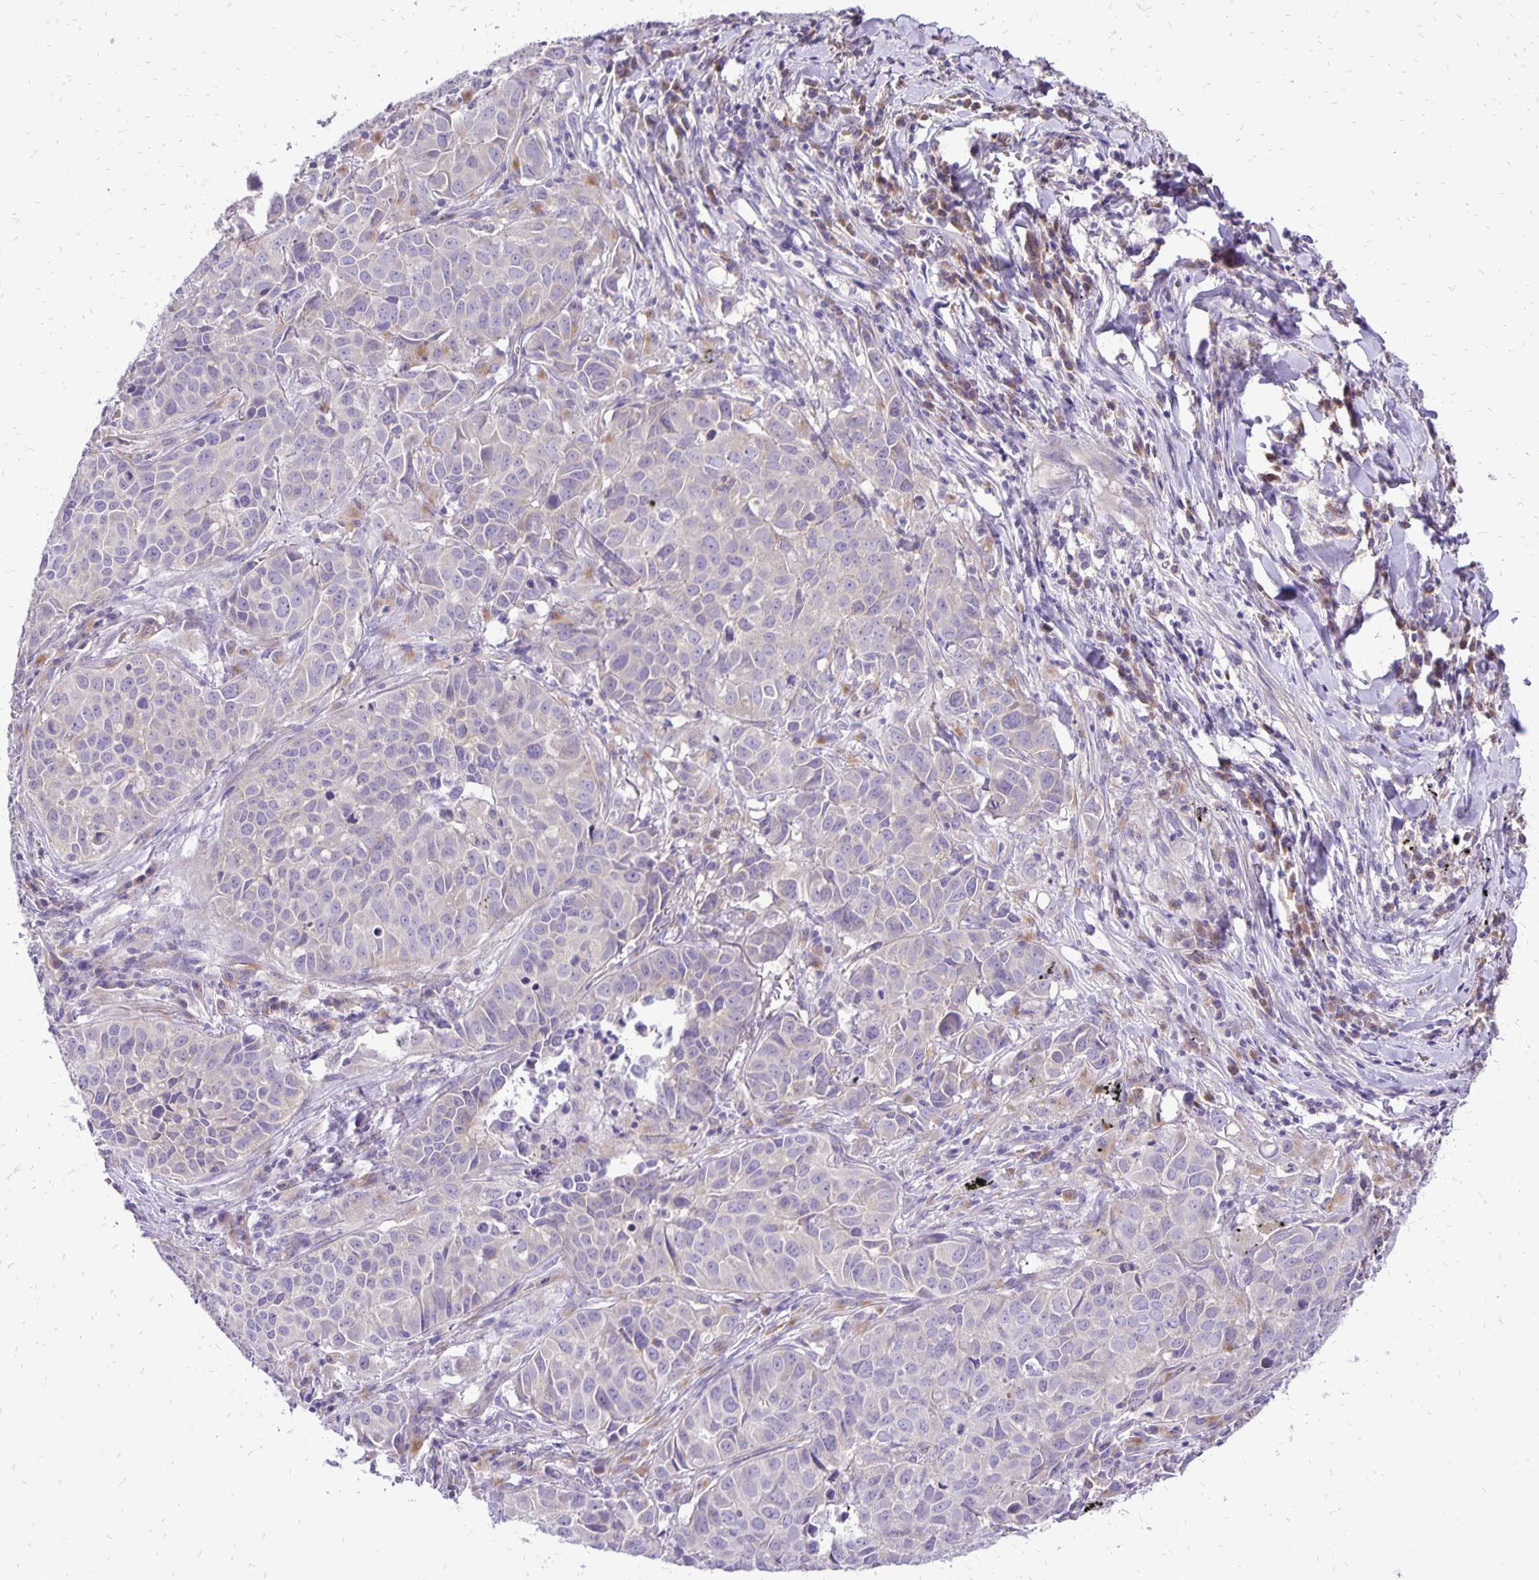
{"staining": {"intensity": "negative", "quantity": "none", "location": "none"}, "tissue": "lung cancer", "cell_type": "Tumor cells", "image_type": "cancer", "snomed": [{"axis": "morphology", "description": "Adenocarcinoma, NOS"}, {"axis": "topography", "description": "Lung"}], "caption": "DAB immunohistochemical staining of lung cancer (adenocarcinoma) reveals no significant positivity in tumor cells.", "gene": "EIF5A", "patient": {"sex": "female", "age": 50}}